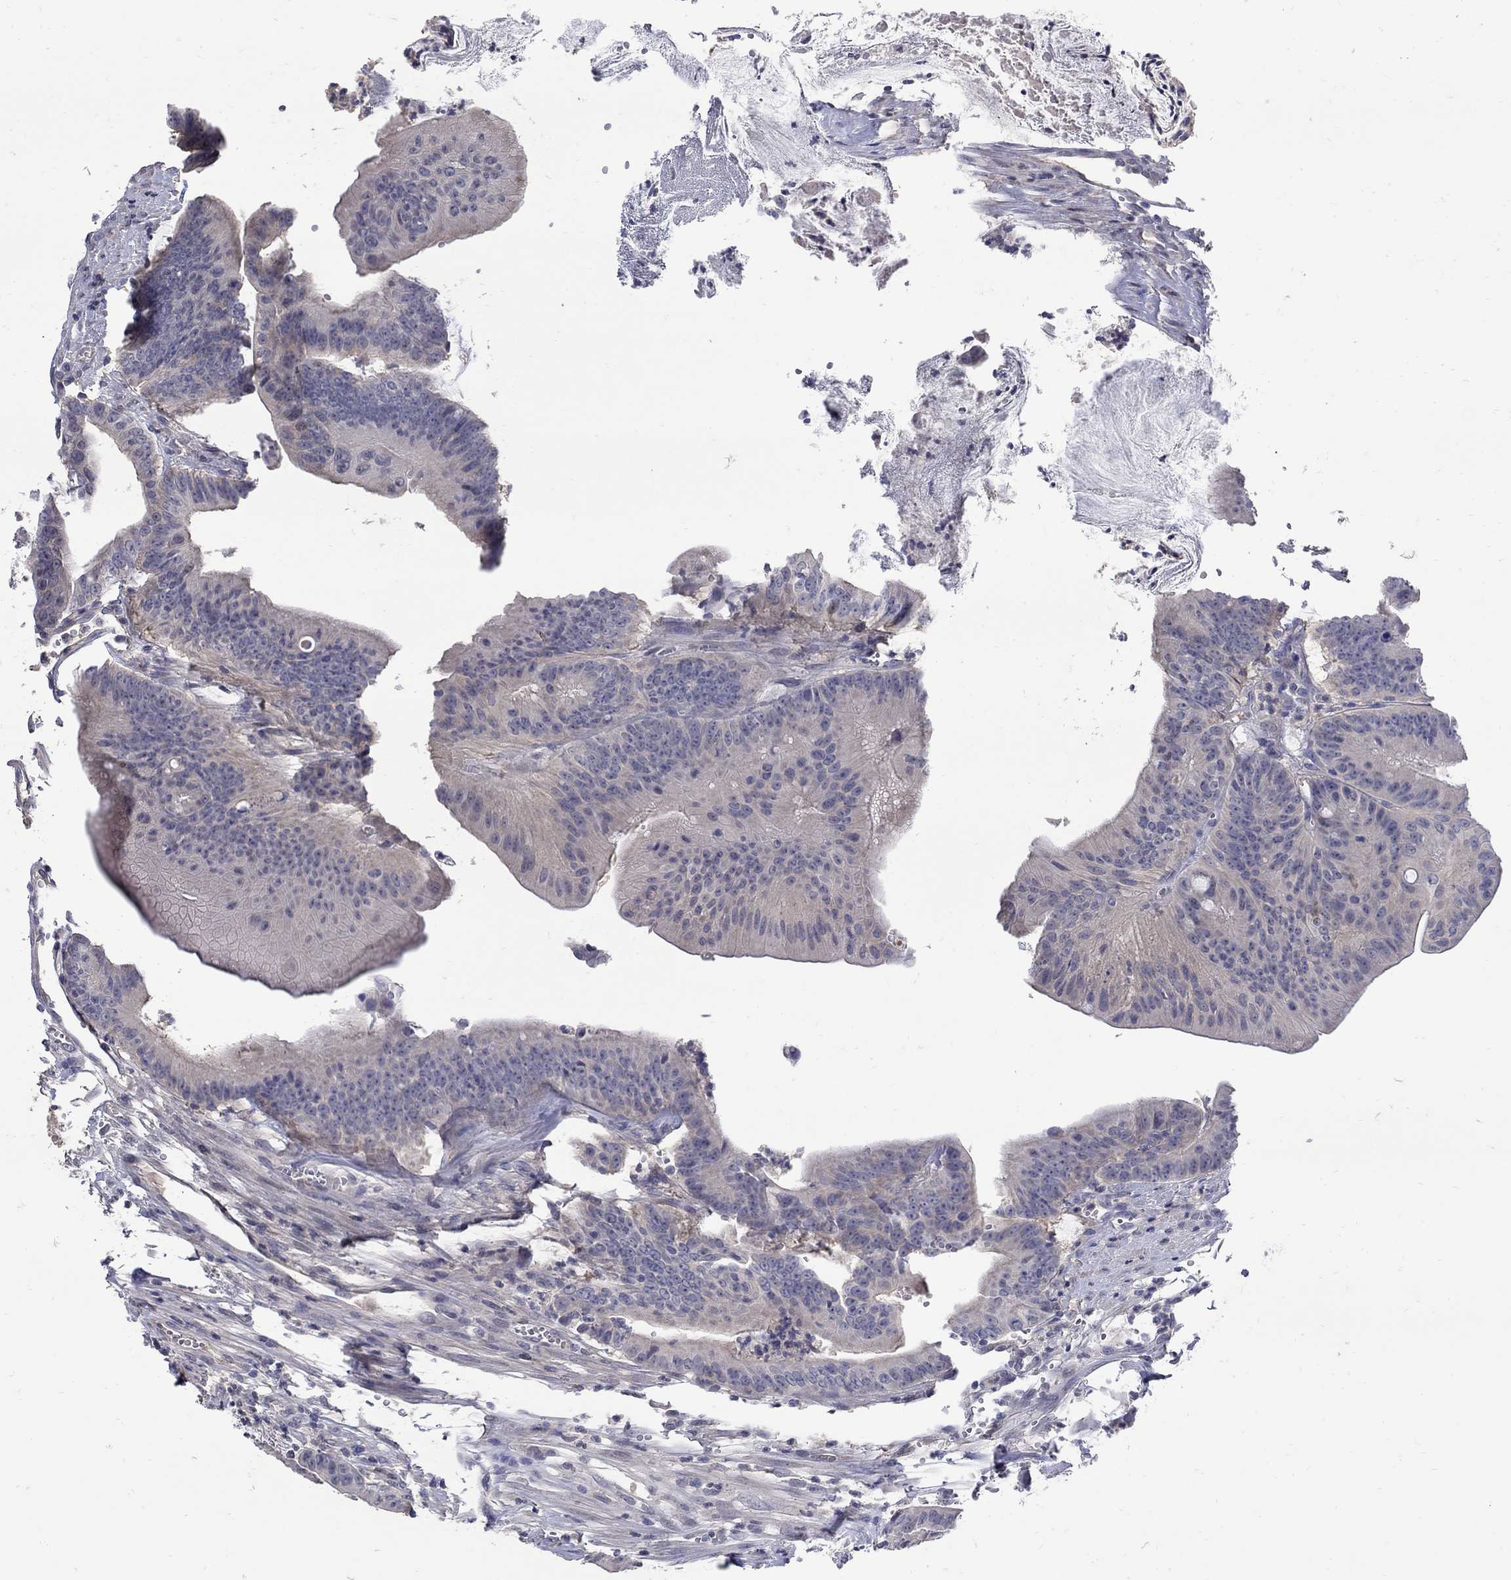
{"staining": {"intensity": "negative", "quantity": "none", "location": "none"}, "tissue": "colorectal cancer", "cell_type": "Tumor cells", "image_type": "cancer", "snomed": [{"axis": "morphology", "description": "Adenocarcinoma, NOS"}, {"axis": "topography", "description": "Colon"}], "caption": "Photomicrograph shows no protein staining in tumor cells of colorectal adenocarcinoma tissue.", "gene": "CETN1", "patient": {"sex": "female", "age": 69}}